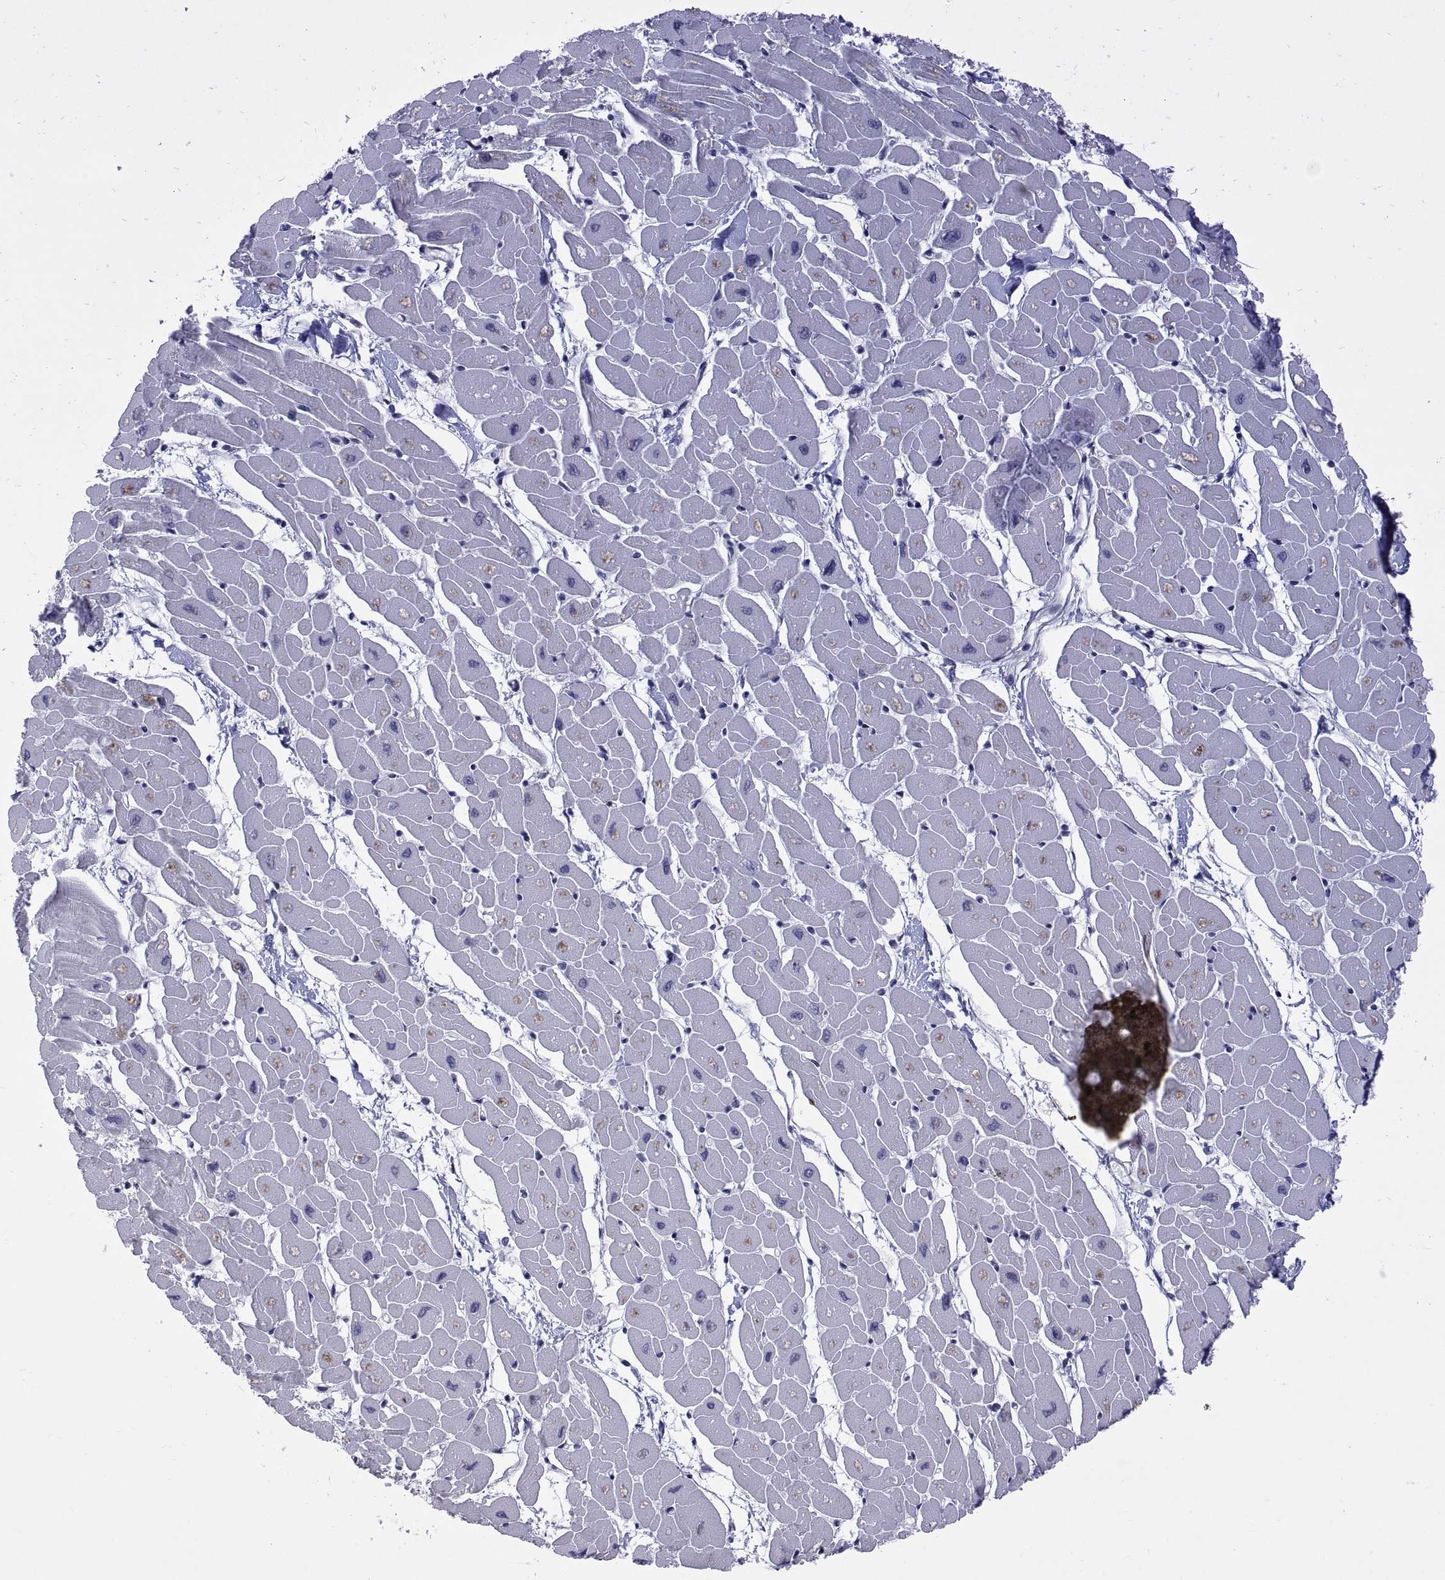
{"staining": {"intensity": "negative", "quantity": "none", "location": "none"}, "tissue": "heart muscle", "cell_type": "Cardiomyocytes", "image_type": "normal", "snomed": [{"axis": "morphology", "description": "Normal tissue, NOS"}, {"axis": "topography", "description": "Heart"}], "caption": "Immunohistochemical staining of normal heart muscle reveals no significant staining in cardiomyocytes.", "gene": "KRT77", "patient": {"sex": "male", "age": 57}}